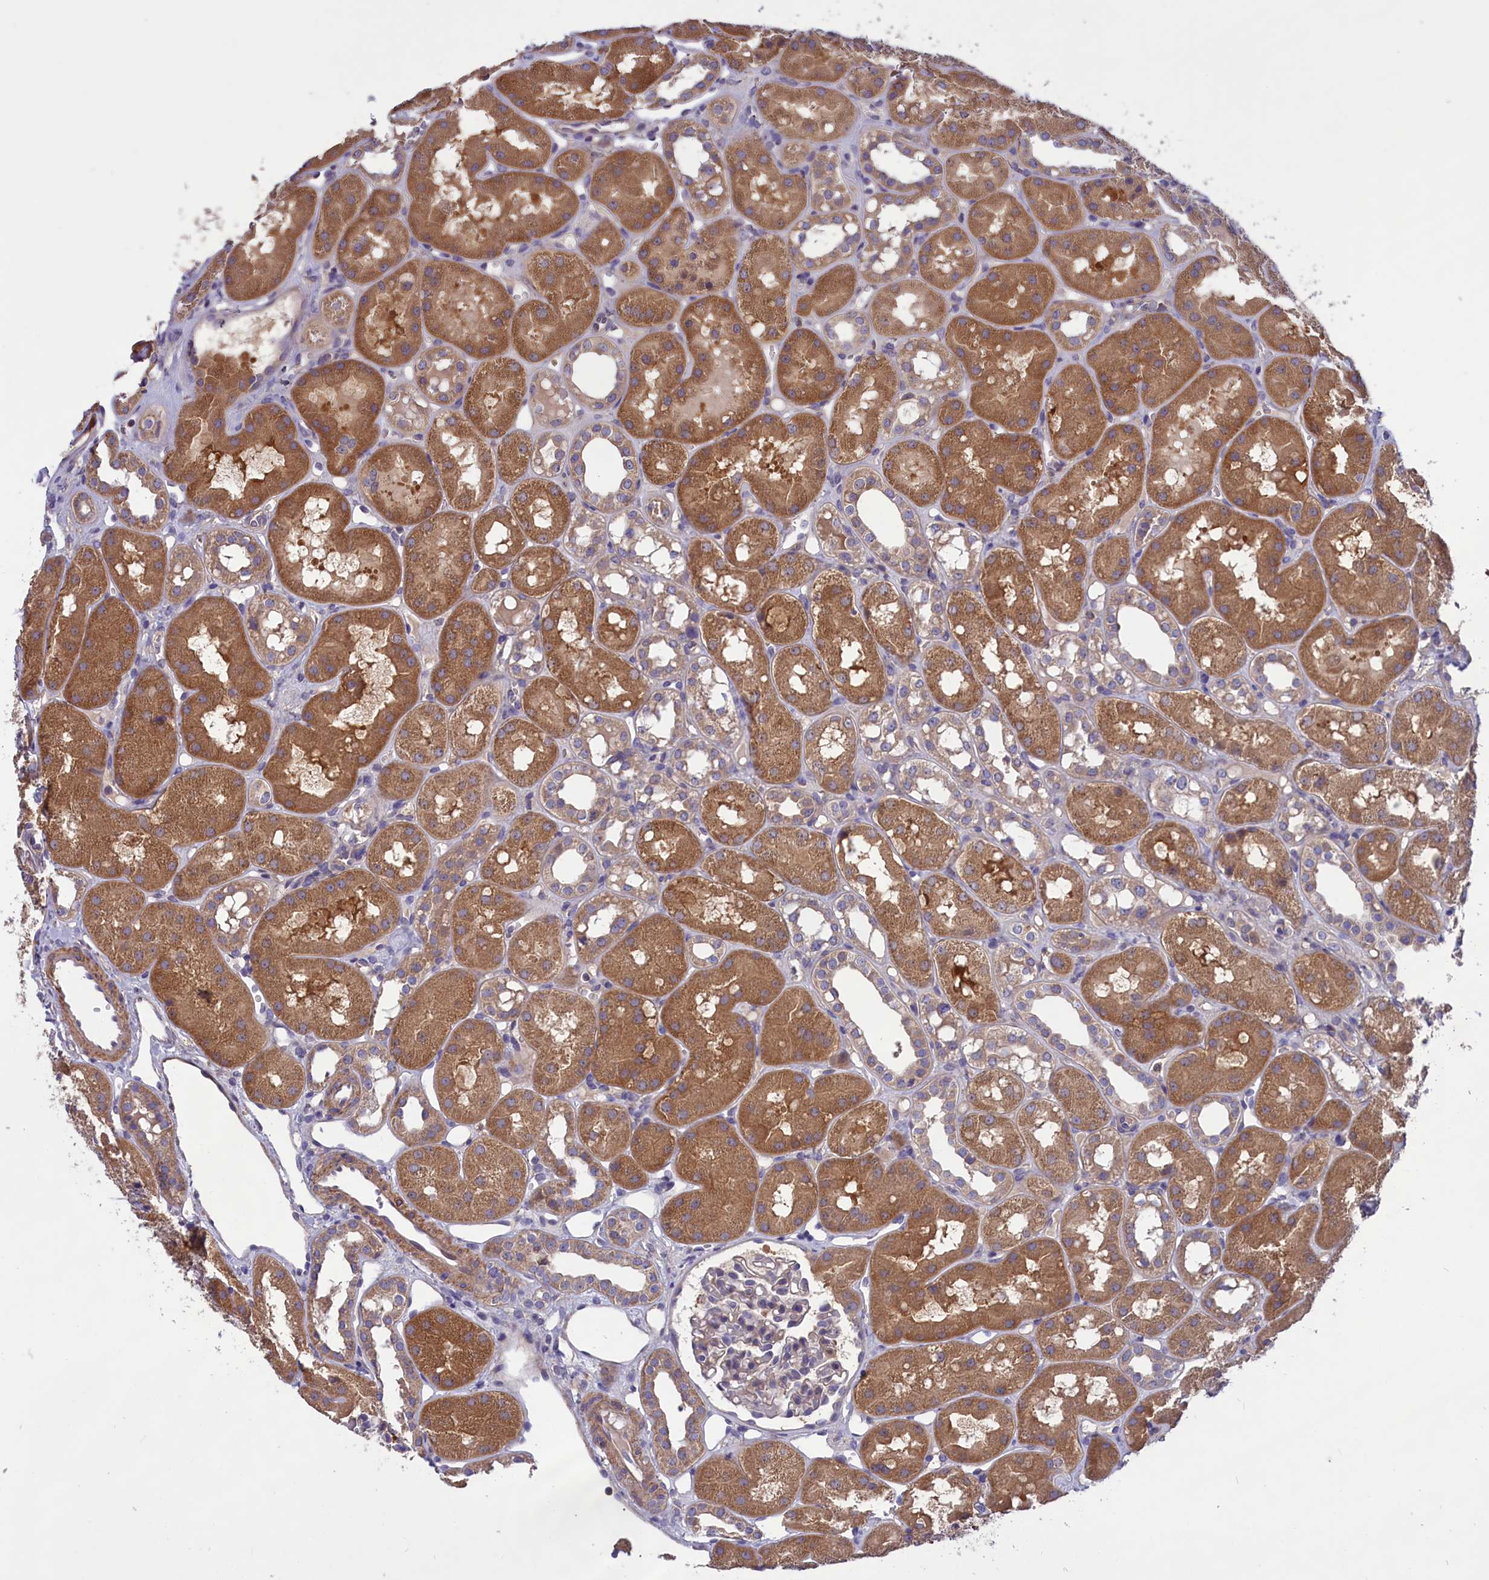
{"staining": {"intensity": "negative", "quantity": "none", "location": "none"}, "tissue": "kidney", "cell_type": "Cells in glomeruli", "image_type": "normal", "snomed": [{"axis": "morphology", "description": "Normal tissue, NOS"}, {"axis": "topography", "description": "Kidney"}], "caption": "IHC photomicrograph of unremarkable kidney: kidney stained with DAB (3,3'-diaminobenzidine) shows no significant protein staining in cells in glomeruli. (DAB (3,3'-diaminobenzidine) IHC, high magnification).", "gene": "AMDHD2", "patient": {"sex": "male", "age": 16}}